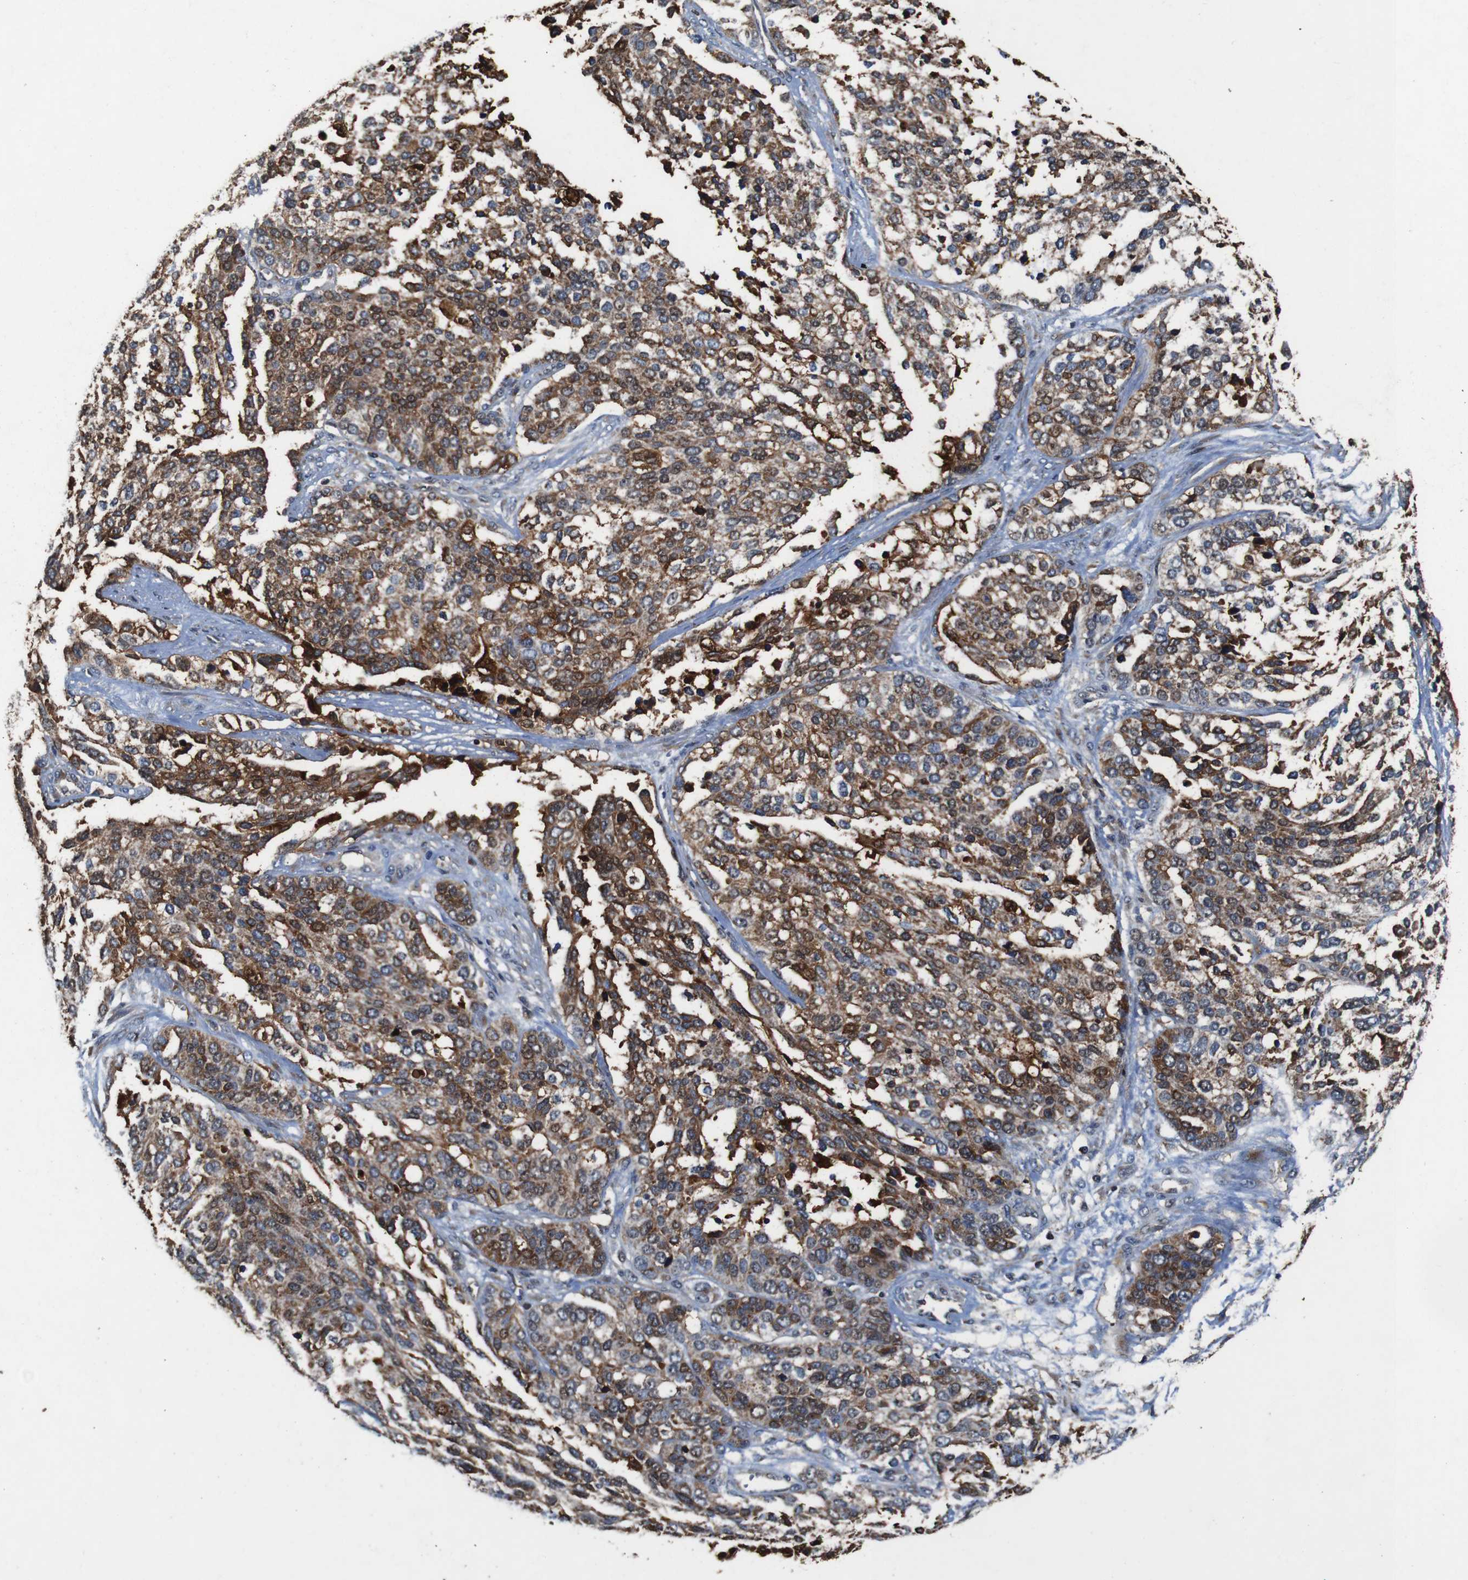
{"staining": {"intensity": "strong", "quantity": "25%-75%", "location": "cytoplasmic/membranous,nuclear"}, "tissue": "ovarian cancer", "cell_type": "Tumor cells", "image_type": "cancer", "snomed": [{"axis": "morphology", "description": "Cystadenocarcinoma, serous, NOS"}, {"axis": "topography", "description": "Ovary"}], "caption": "Approximately 25%-75% of tumor cells in serous cystadenocarcinoma (ovarian) demonstrate strong cytoplasmic/membranous and nuclear protein expression as visualized by brown immunohistochemical staining.", "gene": "ANXA1", "patient": {"sex": "female", "age": 44}}